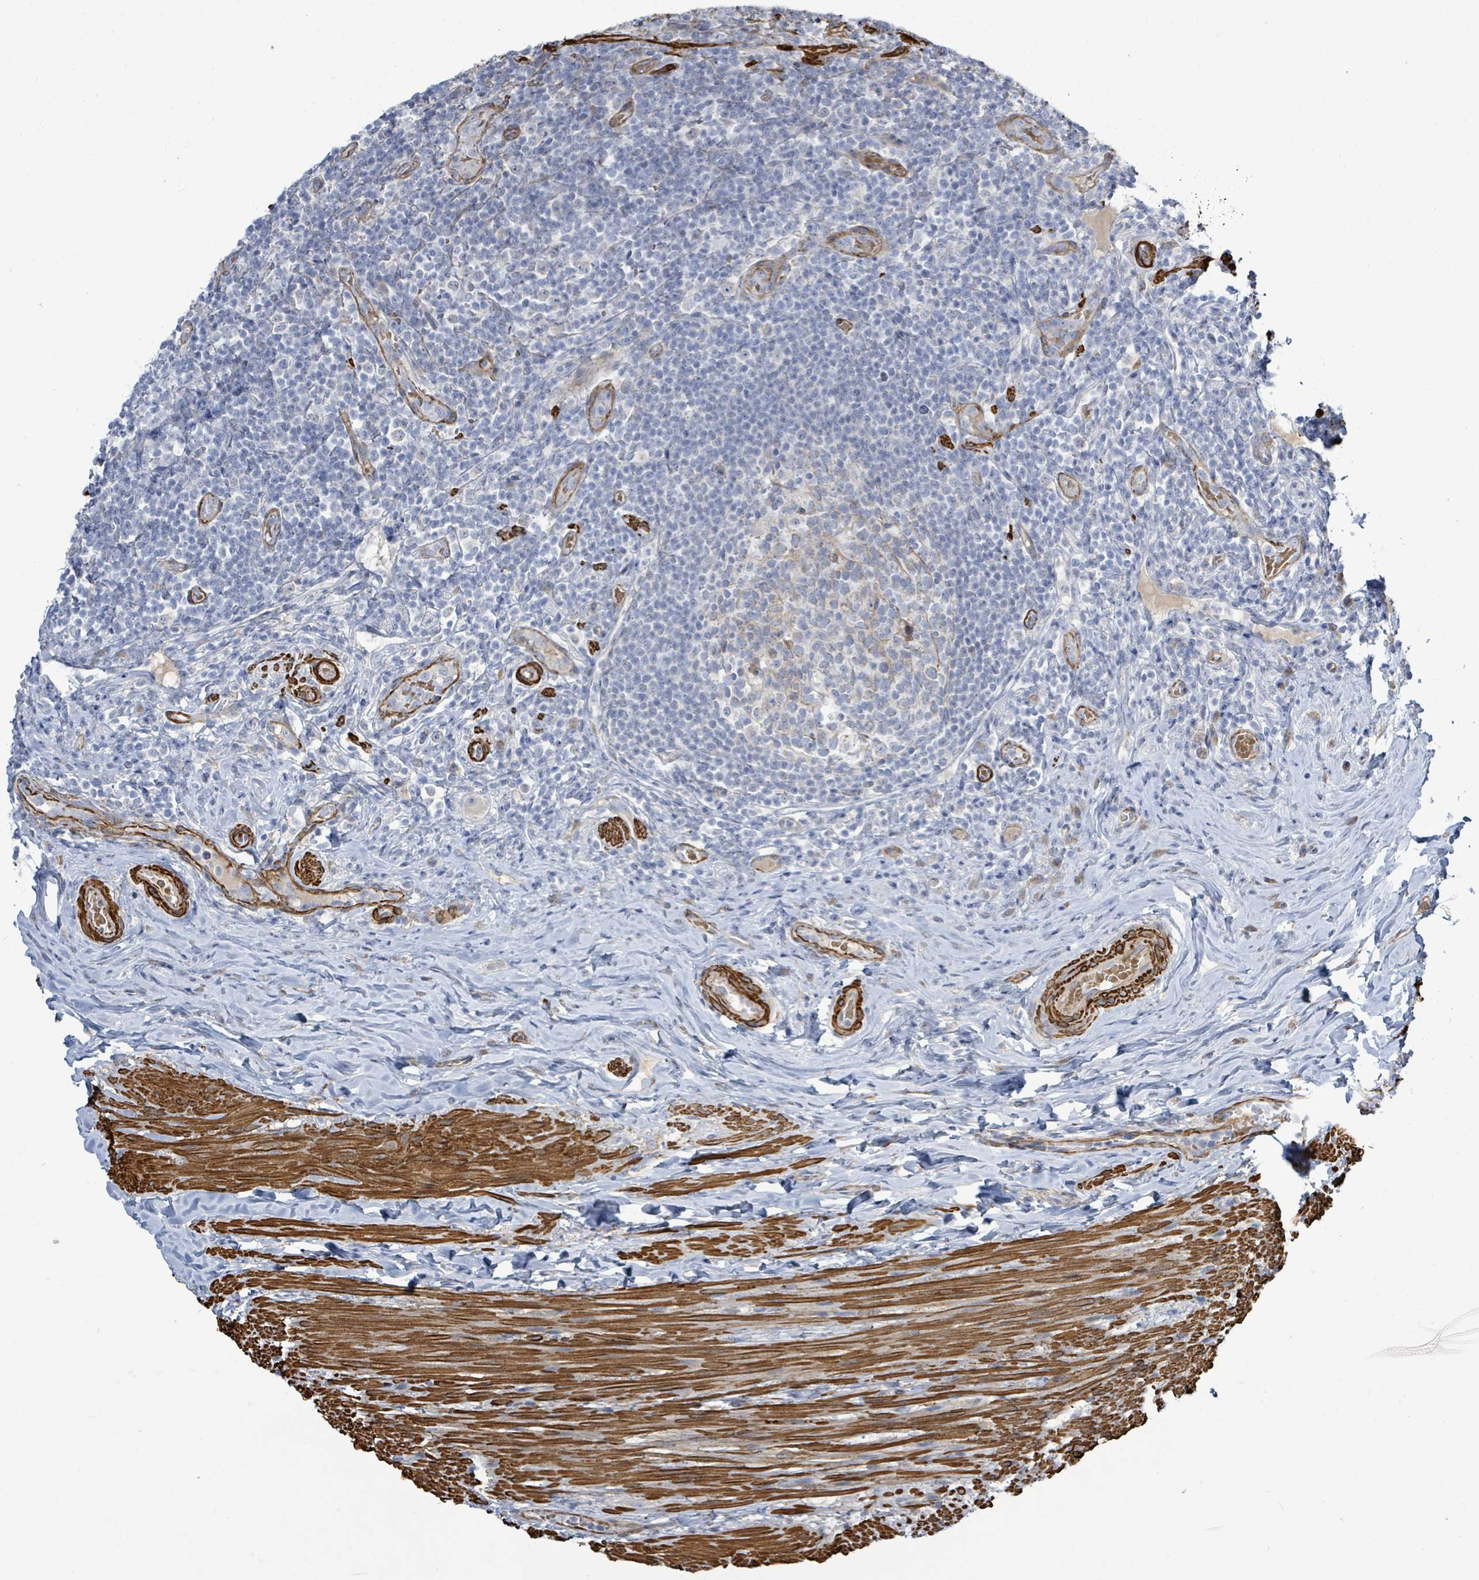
{"staining": {"intensity": "negative", "quantity": "none", "location": "none"}, "tissue": "appendix", "cell_type": "Glandular cells", "image_type": "normal", "snomed": [{"axis": "morphology", "description": "Normal tissue, NOS"}, {"axis": "topography", "description": "Appendix"}], "caption": "IHC photomicrograph of benign appendix: human appendix stained with DAB displays no significant protein expression in glandular cells.", "gene": "DMRTC1B", "patient": {"sex": "female", "age": 43}}